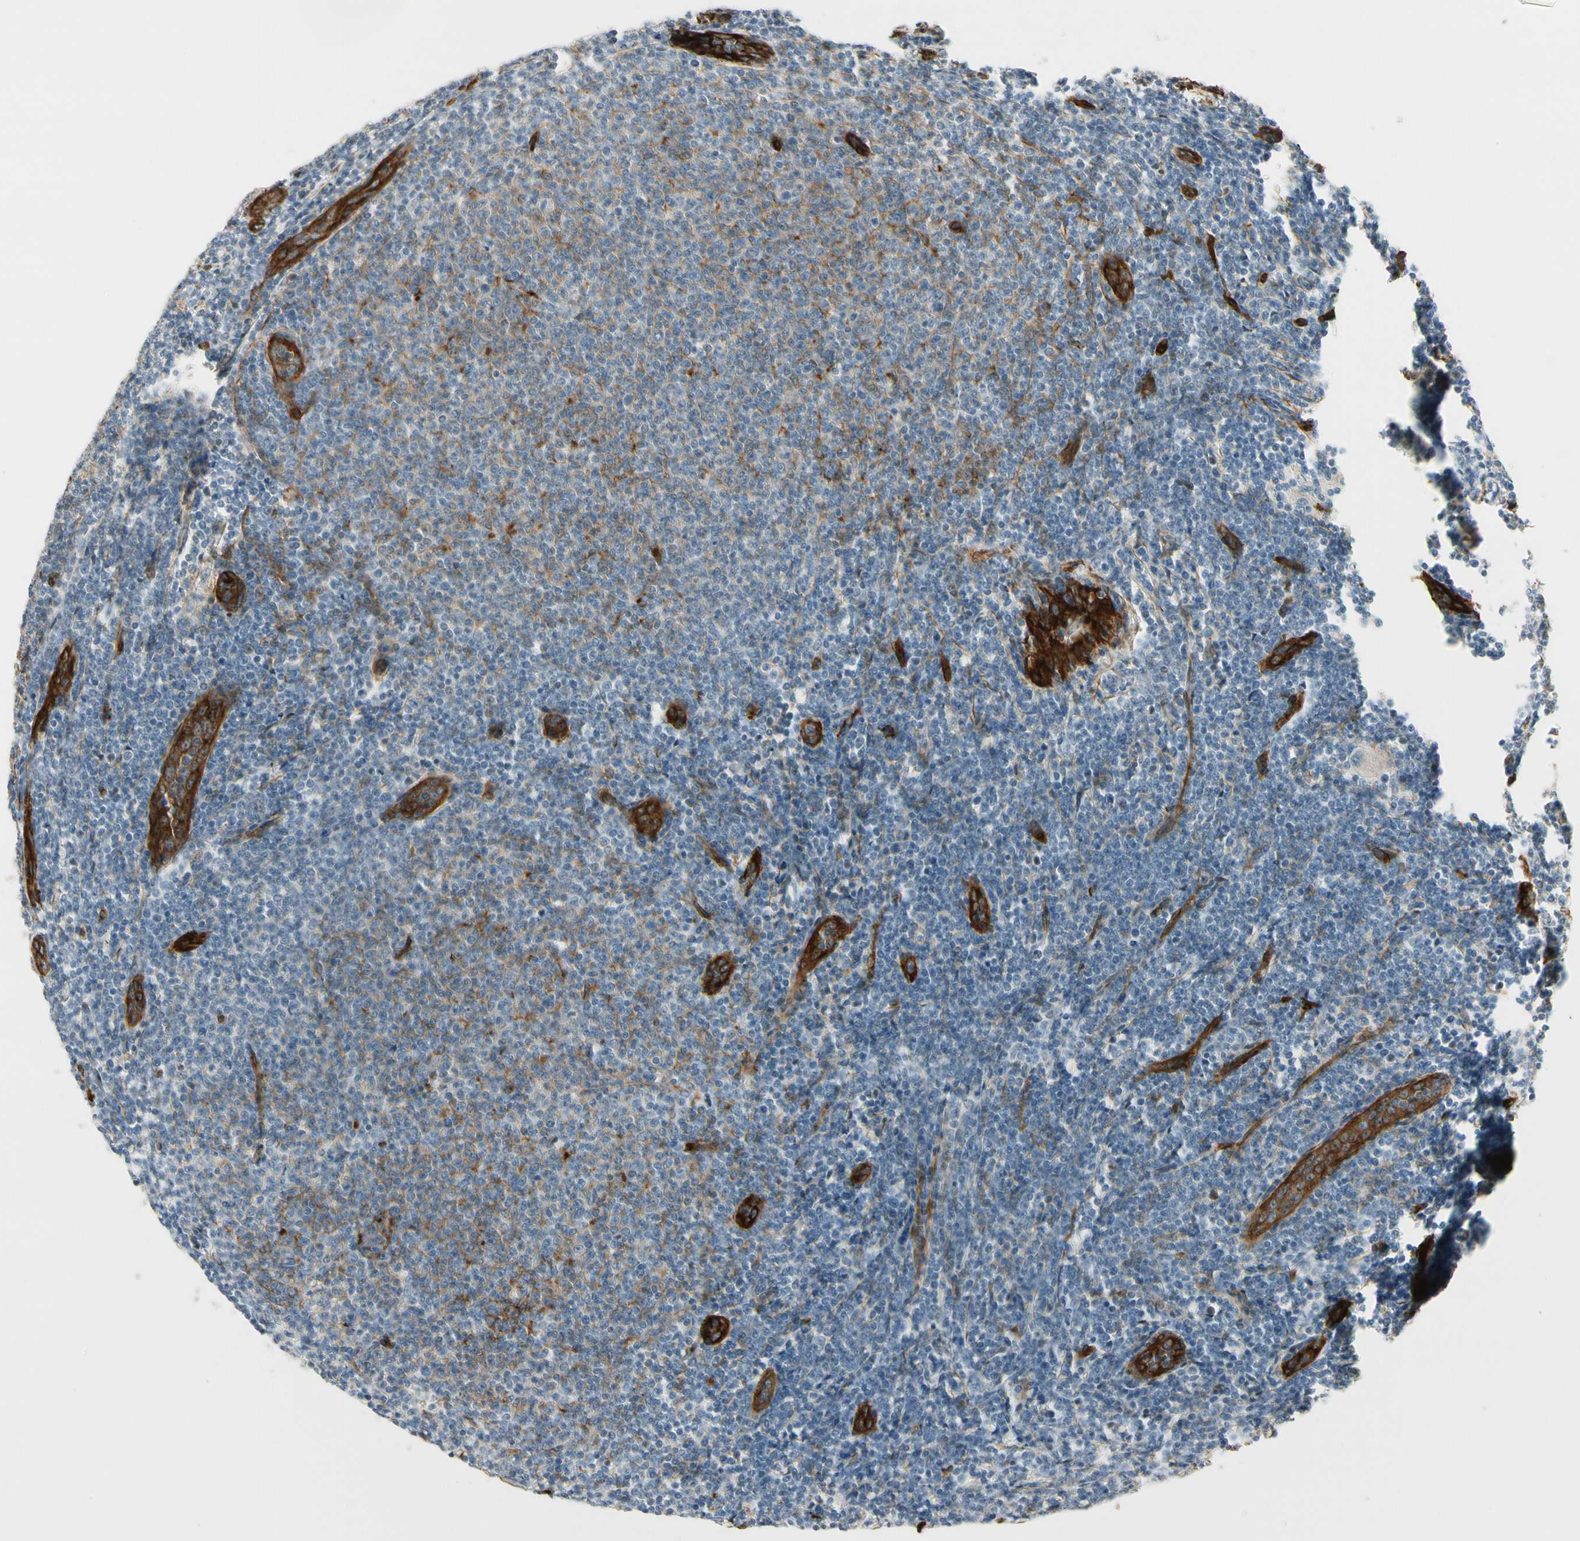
{"staining": {"intensity": "negative", "quantity": "none", "location": "none"}, "tissue": "lymphoma", "cell_type": "Tumor cells", "image_type": "cancer", "snomed": [{"axis": "morphology", "description": "Malignant lymphoma, non-Hodgkin's type, Low grade"}, {"axis": "topography", "description": "Lymph node"}], "caption": "The image exhibits no significant staining in tumor cells of malignant lymphoma, non-Hodgkin's type (low-grade).", "gene": "MCAM", "patient": {"sex": "male", "age": 66}}